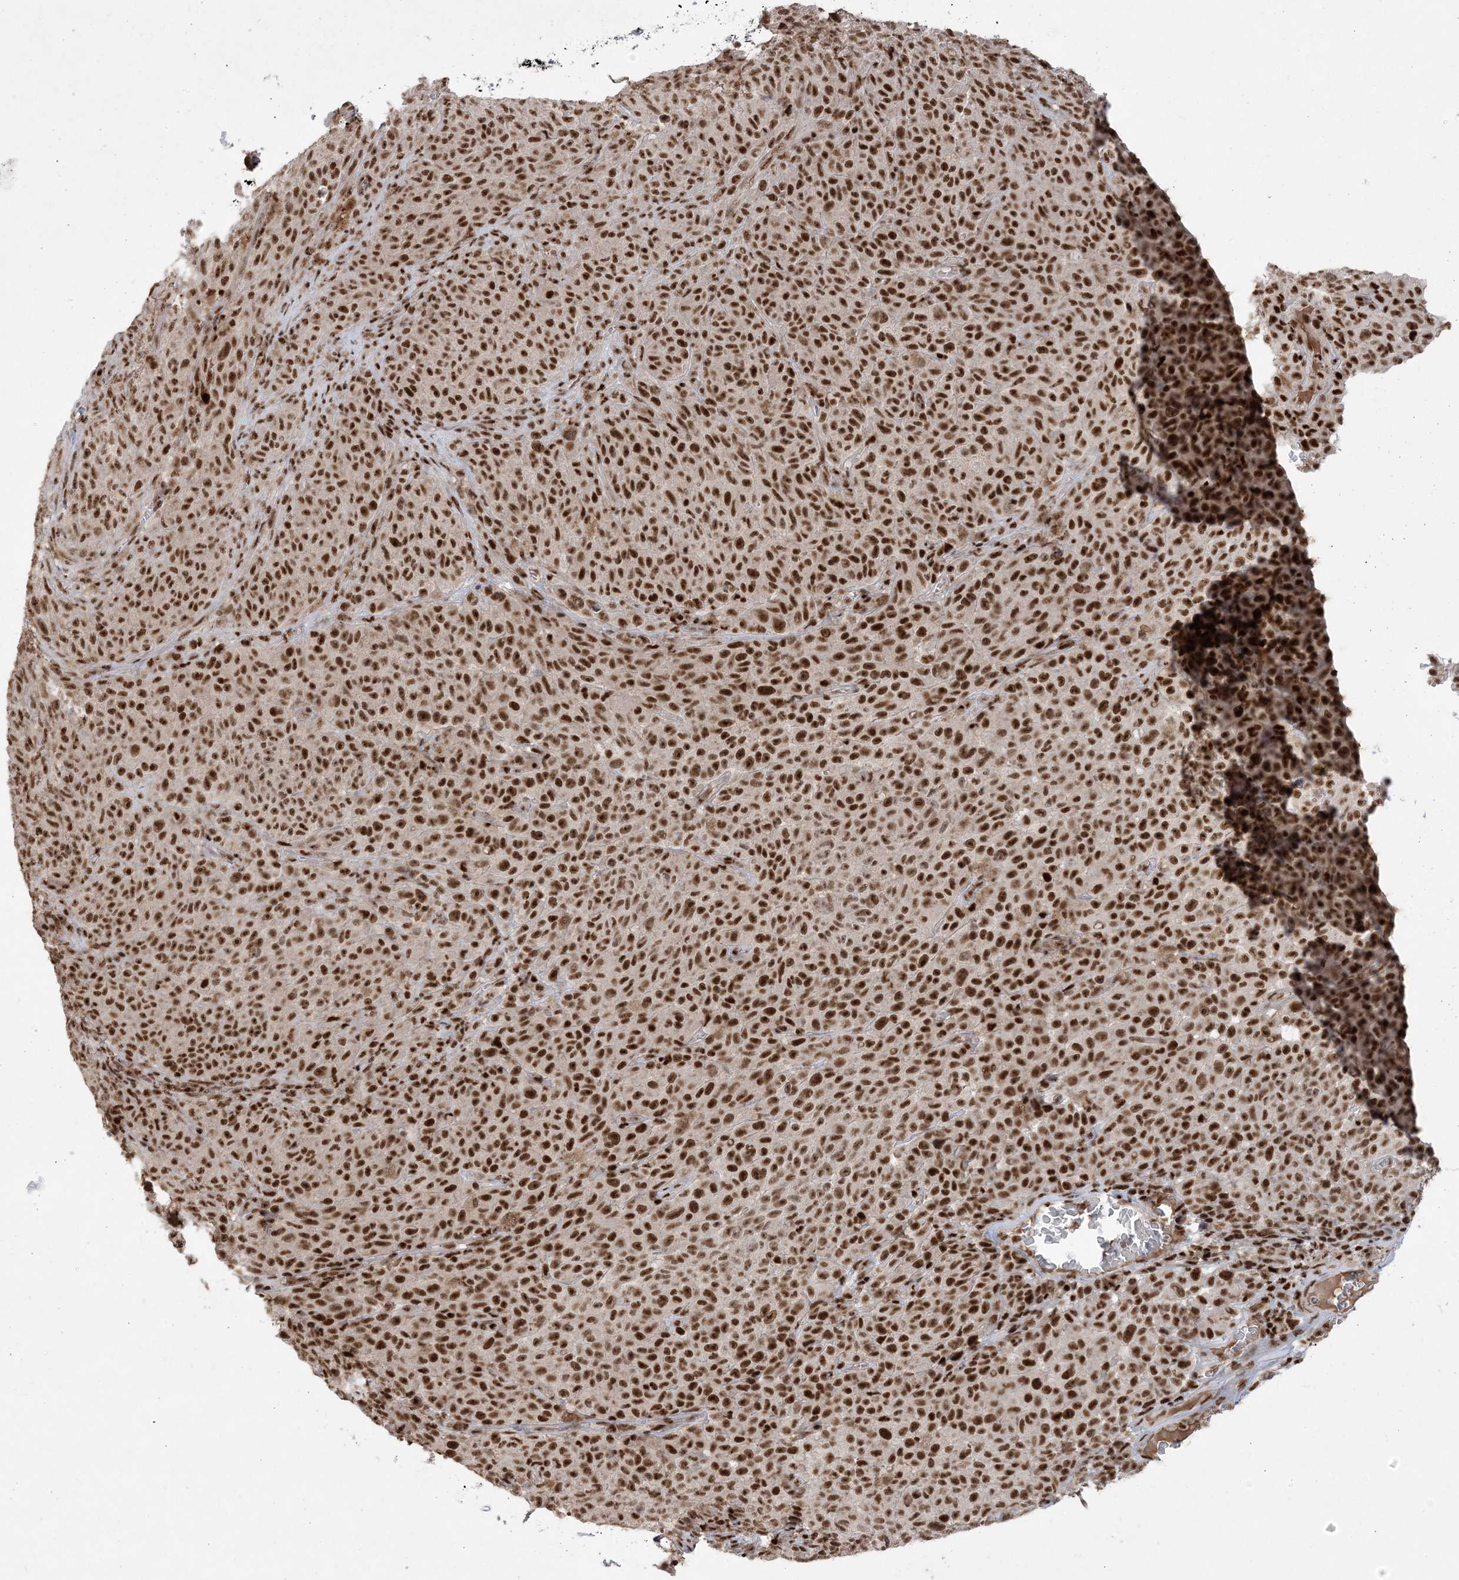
{"staining": {"intensity": "strong", "quantity": ">75%", "location": "nuclear"}, "tissue": "melanoma", "cell_type": "Tumor cells", "image_type": "cancer", "snomed": [{"axis": "morphology", "description": "Malignant melanoma, NOS"}, {"axis": "topography", "description": "Skin"}], "caption": "Immunohistochemical staining of melanoma displays high levels of strong nuclear protein staining in about >75% of tumor cells. The protein is stained brown, and the nuclei are stained in blue (DAB (3,3'-diaminobenzidine) IHC with brightfield microscopy, high magnification).", "gene": "PPIL2", "patient": {"sex": "female", "age": 82}}